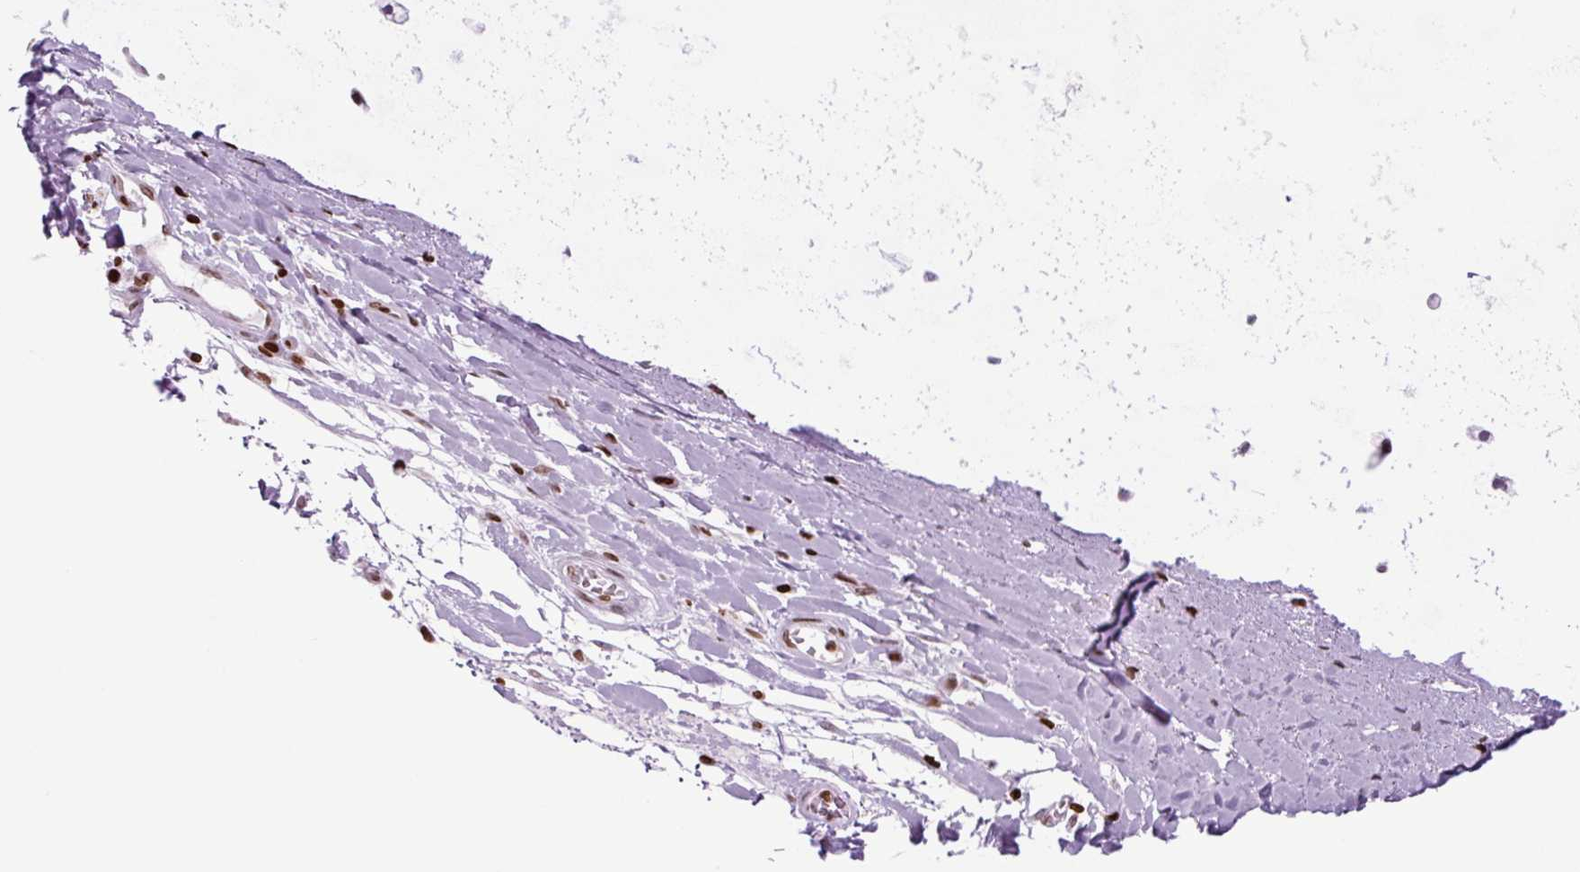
{"staining": {"intensity": "moderate", "quantity": ">75%", "location": "nuclear"}, "tissue": "adipose tissue", "cell_type": "Adipocytes", "image_type": "normal", "snomed": [{"axis": "morphology", "description": "Normal tissue, NOS"}, {"axis": "topography", "description": "Cartilage tissue"}, {"axis": "topography", "description": "Bronchus"}], "caption": "Immunohistochemical staining of normal human adipose tissue exhibits moderate nuclear protein staining in approximately >75% of adipocytes.", "gene": "H1", "patient": {"sex": "male", "age": 56}}